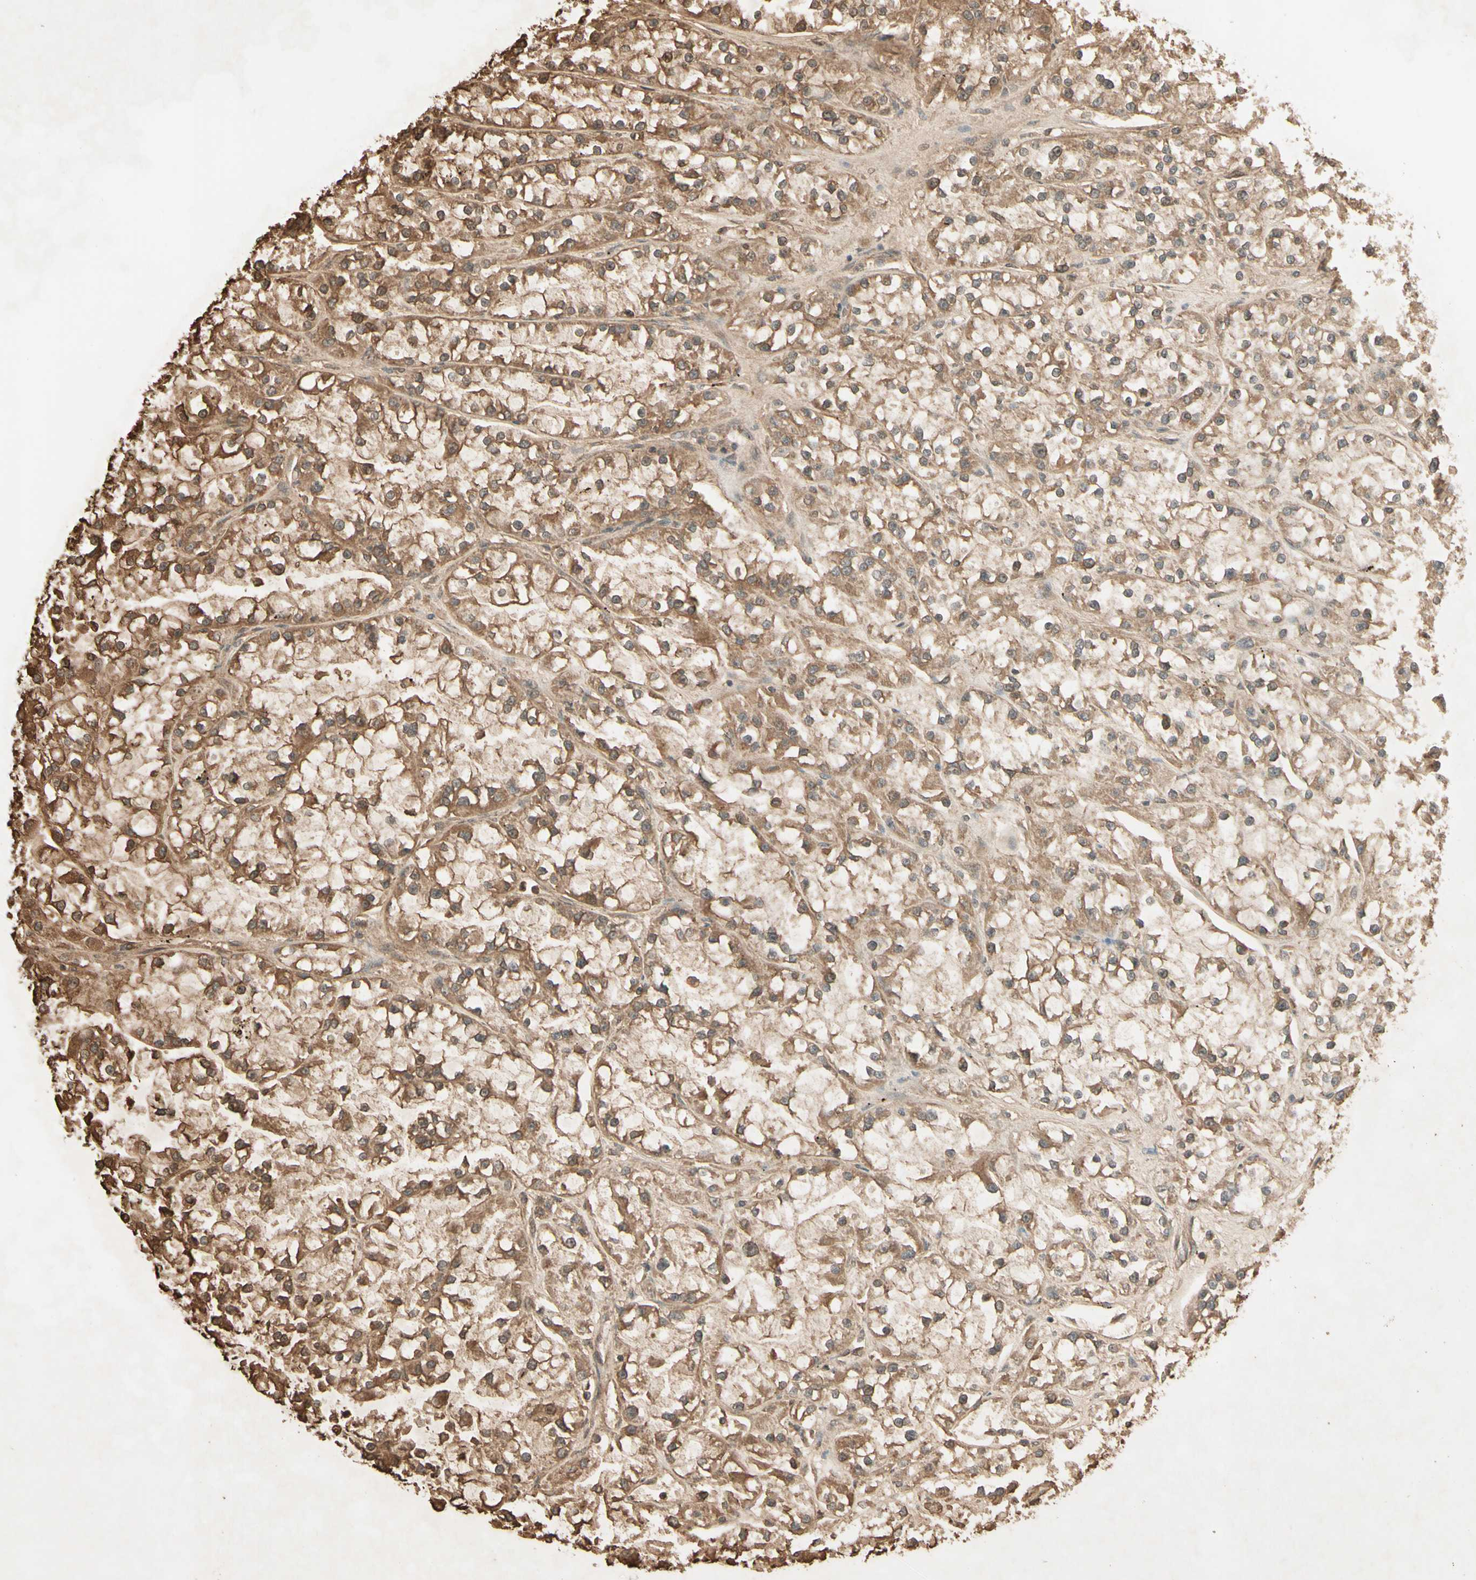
{"staining": {"intensity": "moderate", "quantity": ">75%", "location": "cytoplasmic/membranous"}, "tissue": "renal cancer", "cell_type": "Tumor cells", "image_type": "cancer", "snomed": [{"axis": "morphology", "description": "Adenocarcinoma, NOS"}, {"axis": "topography", "description": "Kidney"}], "caption": "A medium amount of moderate cytoplasmic/membranous positivity is seen in about >75% of tumor cells in renal cancer tissue. The protein is stained brown, and the nuclei are stained in blue (DAB (3,3'-diaminobenzidine) IHC with brightfield microscopy, high magnification).", "gene": "SMAD9", "patient": {"sex": "female", "age": 52}}